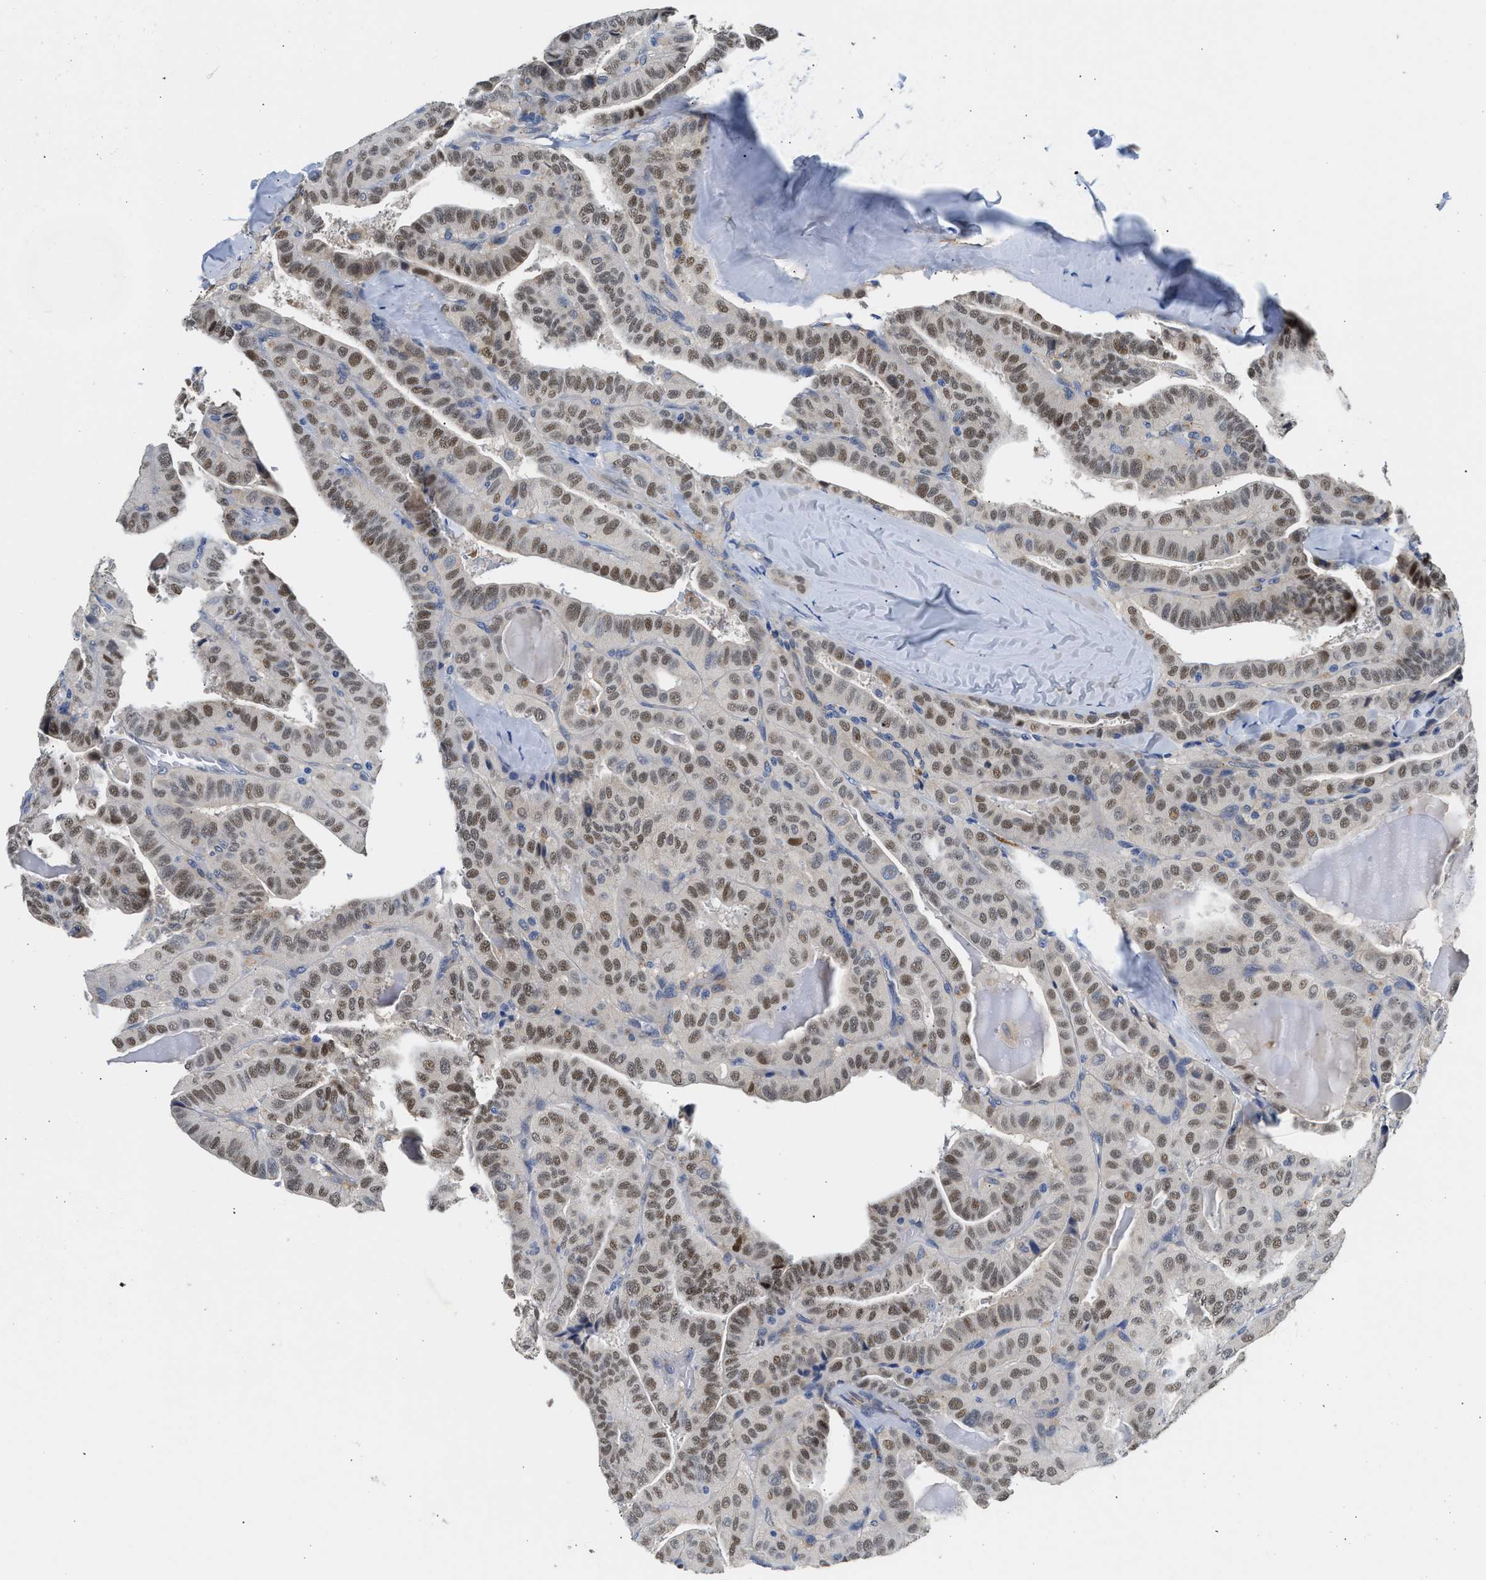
{"staining": {"intensity": "moderate", "quantity": ">75%", "location": "nuclear"}, "tissue": "thyroid cancer", "cell_type": "Tumor cells", "image_type": "cancer", "snomed": [{"axis": "morphology", "description": "Papillary adenocarcinoma, NOS"}, {"axis": "topography", "description": "Thyroid gland"}], "caption": "This histopathology image displays papillary adenocarcinoma (thyroid) stained with IHC to label a protein in brown. The nuclear of tumor cells show moderate positivity for the protein. Nuclei are counter-stained blue.", "gene": "PPM1L", "patient": {"sex": "male", "age": 77}}